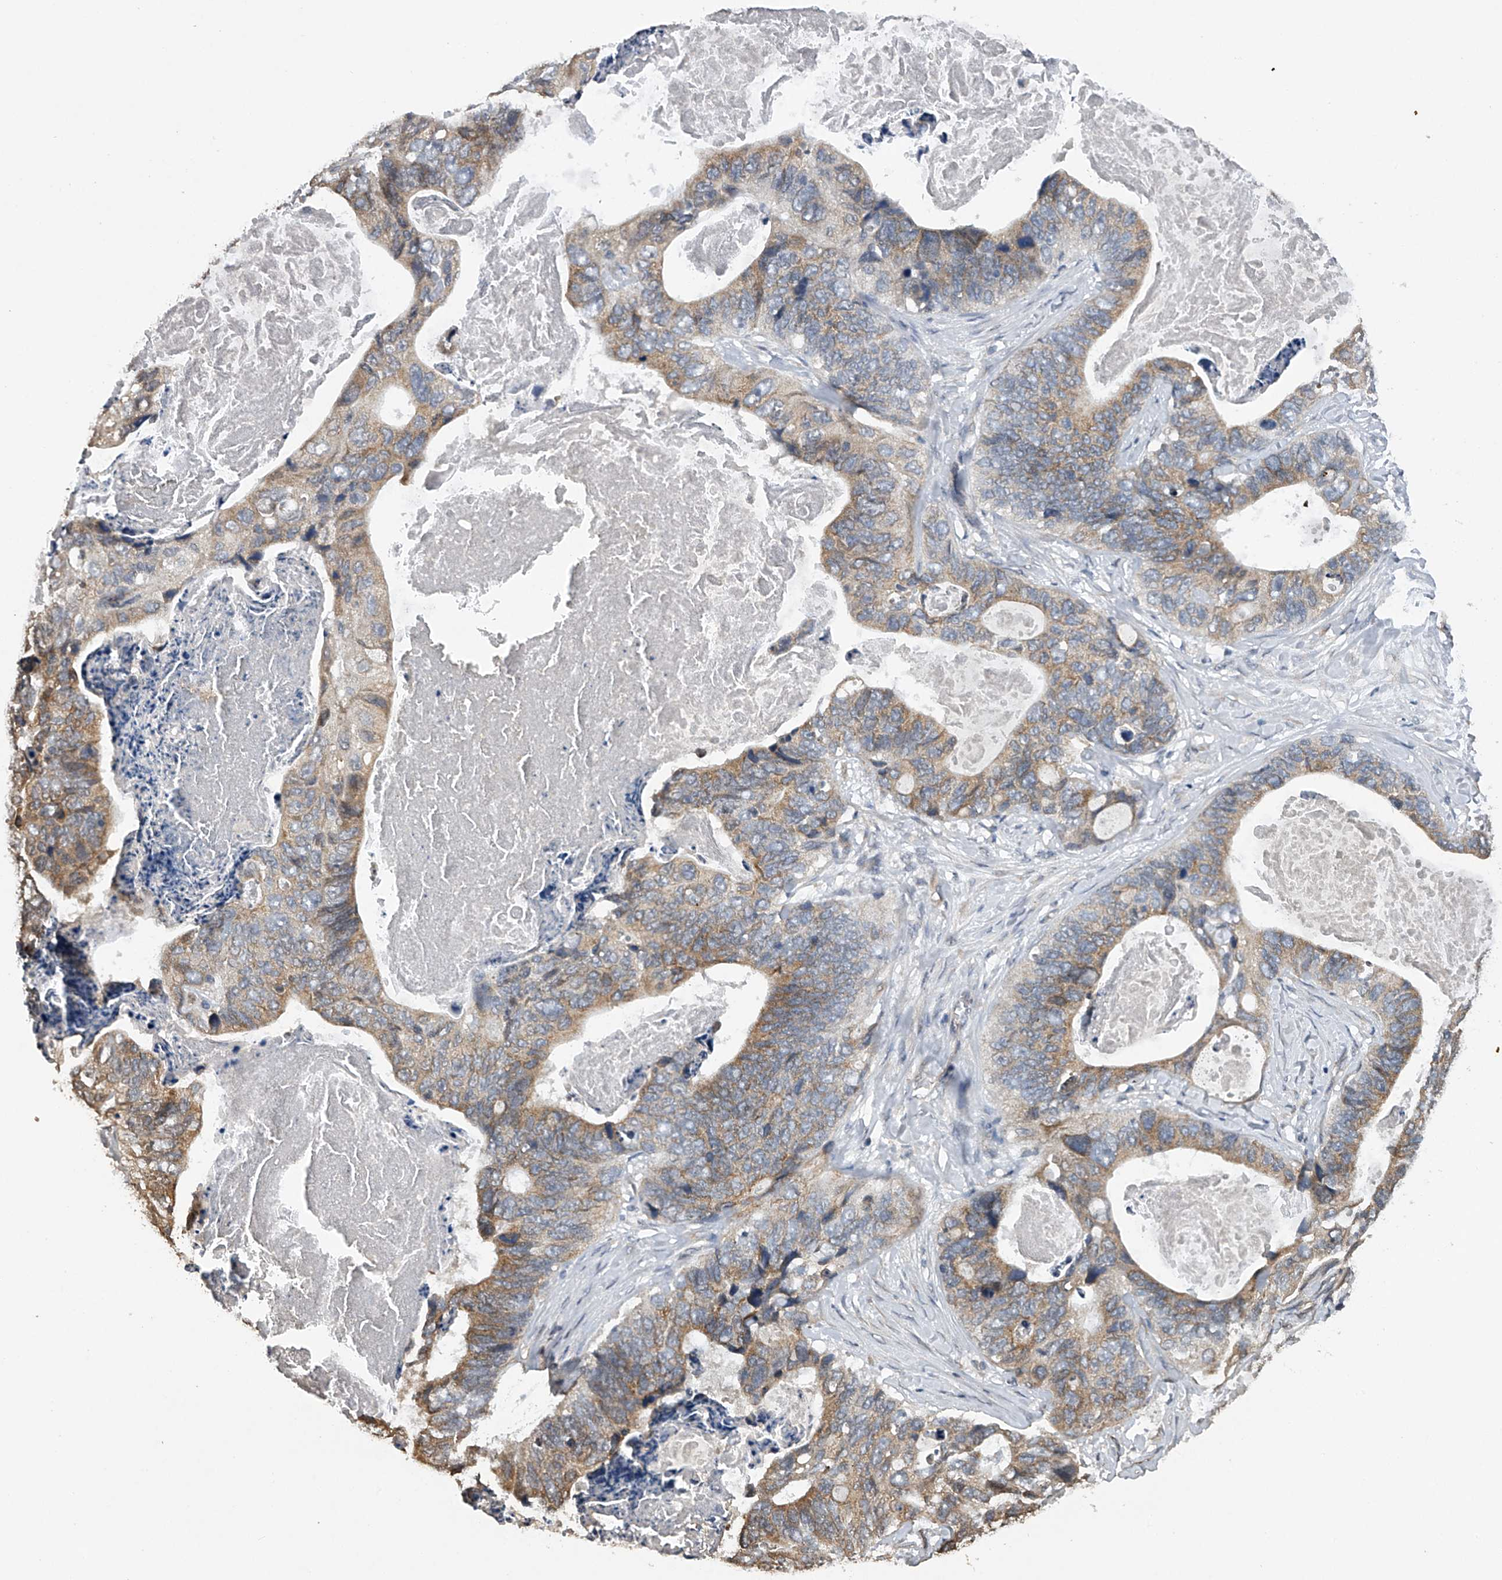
{"staining": {"intensity": "moderate", "quantity": "25%-75%", "location": "cytoplasmic/membranous"}, "tissue": "stomach cancer", "cell_type": "Tumor cells", "image_type": "cancer", "snomed": [{"axis": "morphology", "description": "Adenocarcinoma, NOS"}, {"axis": "topography", "description": "Stomach"}], "caption": "Human adenocarcinoma (stomach) stained for a protein (brown) demonstrates moderate cytoplasmic/membranous positive expression in approximately 25%-75% of tumor cells.", "gene": "RNF5", "patient": {"sex": "female", "age": 89}}